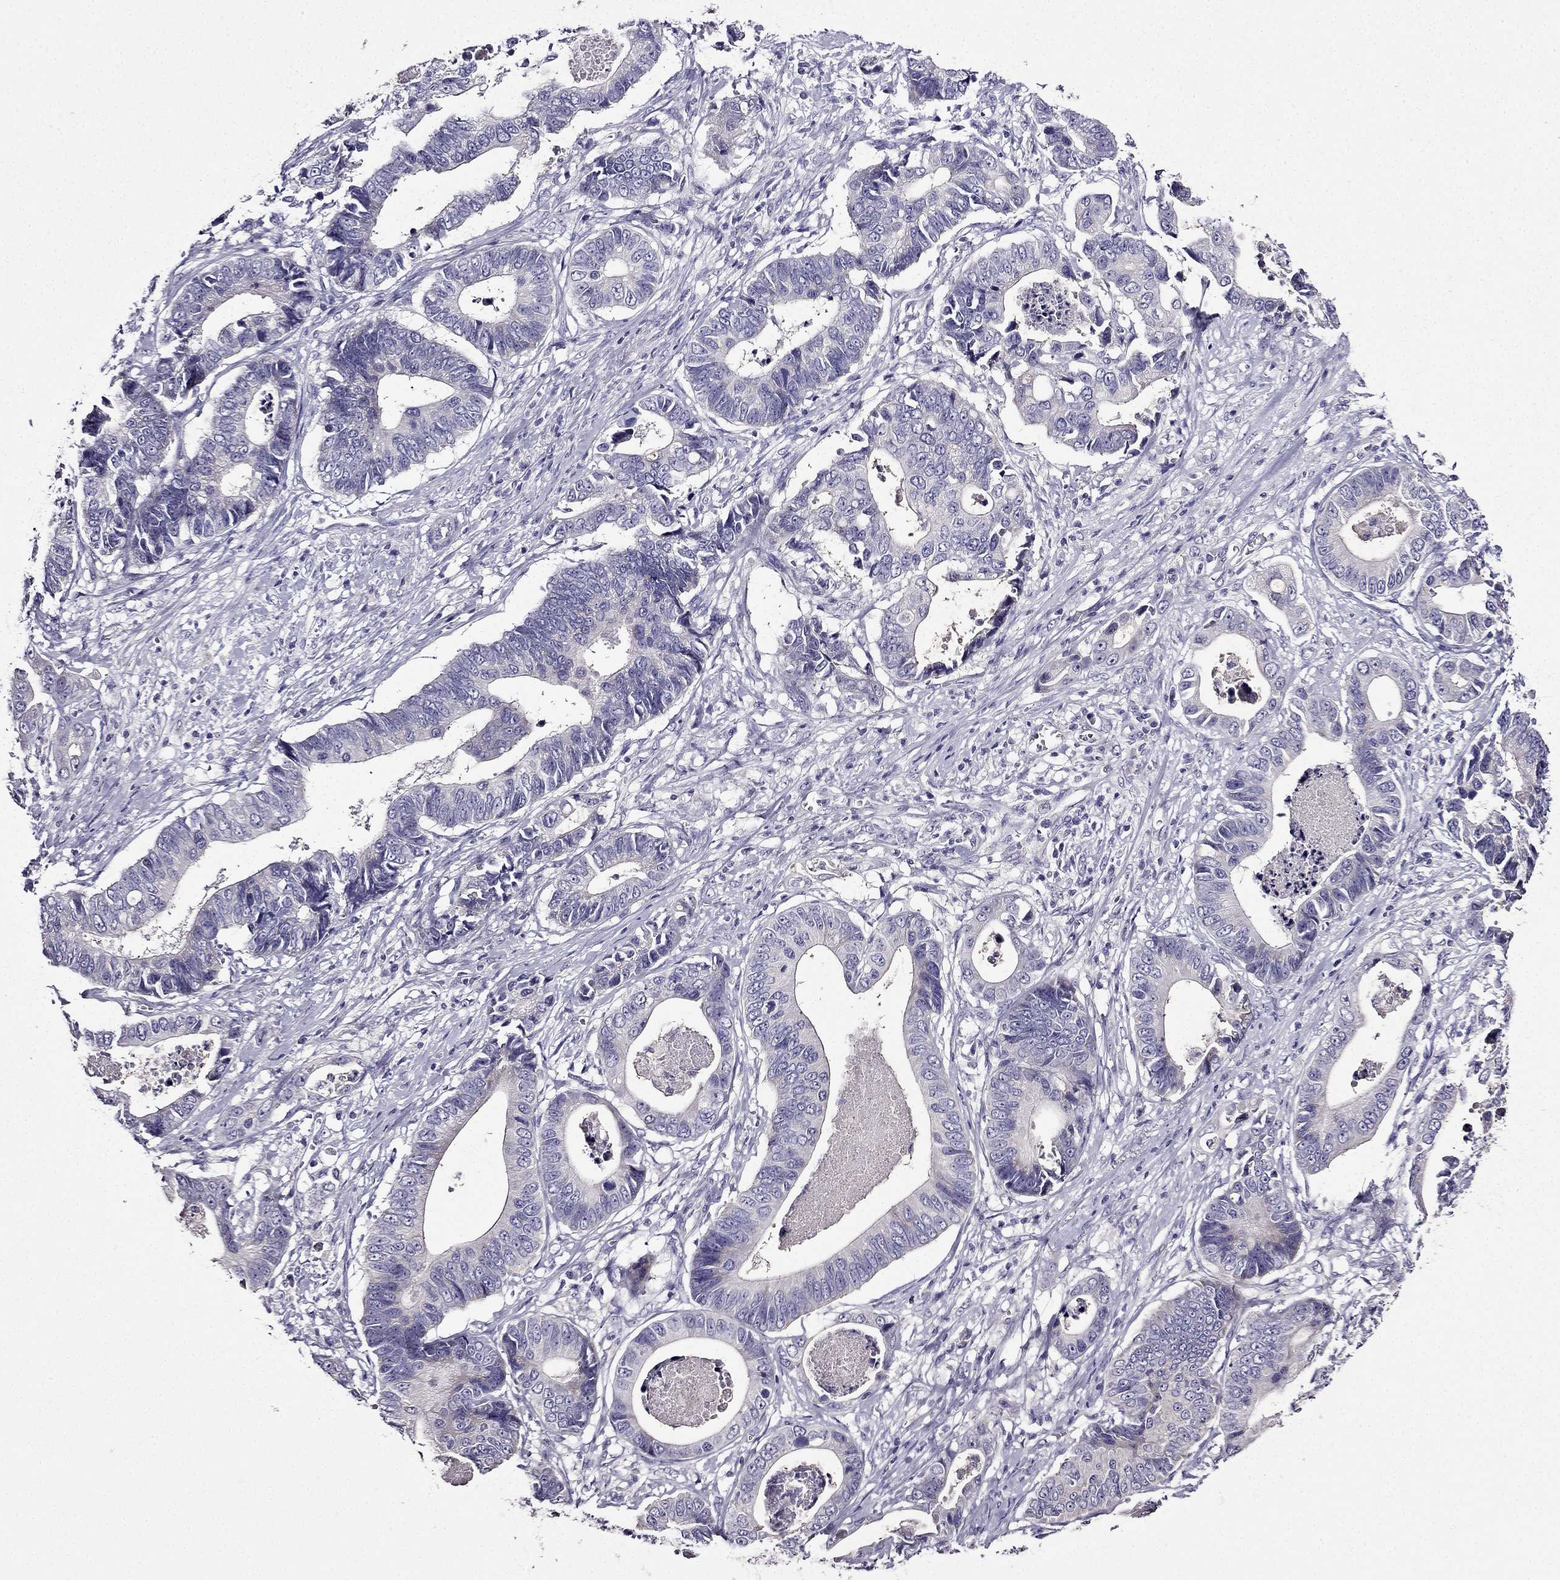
{"staining": {"intensity": "negative", "quantity": "none", "location": "none"}, "tissue": "stomach cancer", "cell_type": "Tumor cells", "image_type": "cancer", "snomed": [{"axis": "morphology", "description": "Adenocarcinoma, NOS"}, {"axis": "topography", "description": "Stomach"}], "caption": "Tumor cells show no significant protein expression in adenocarcinoma (stomach). The staining is performed using DAB (3,3'-diaminobenzidine) brown chromogen with nuclei counter-stained in using hematoxylin.", "gene": "TMEM266", "patient": {"sex": "male", "age": 84}}